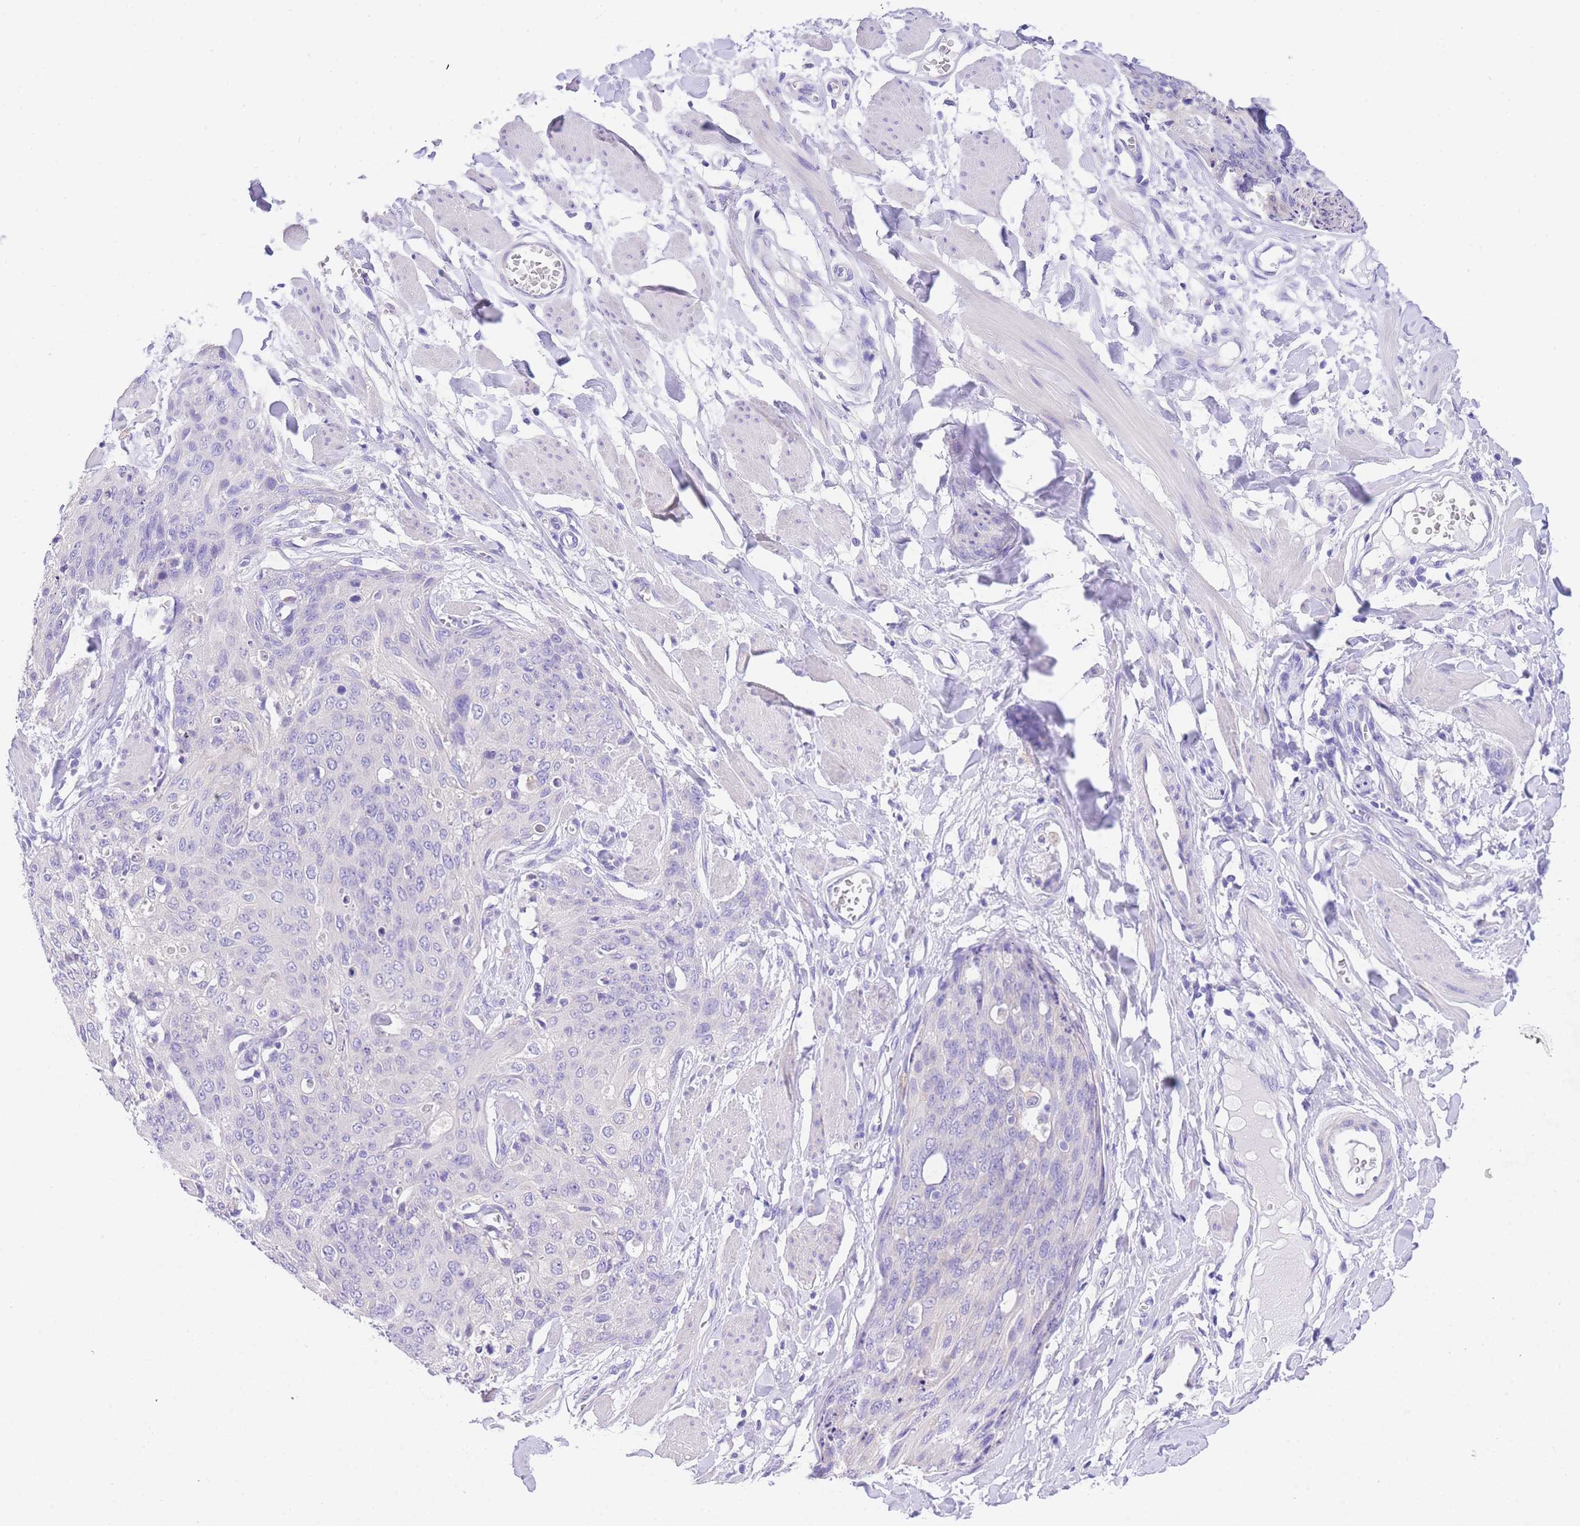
{"staining": {"intensity": "negative", "quantity": "none", "location": "none"}, "tissue": "skin cancer", "cell_type": "Tumor cells", "image_type": "cancer", "snomed": [{"axis": "morphology", "description": "Squamous cell carcinoma, NOS"}, {"axis": "topography", "description": "Skin"}, {"axis": "topography", "description": "Vulva"}], "caption": "Immunohistochemical staining of human skin squamous cell carcinoma reveals no significant positivity in tumor cells.", "gene": "EPN2", "patient": {"sex": "female", "age": 85}}